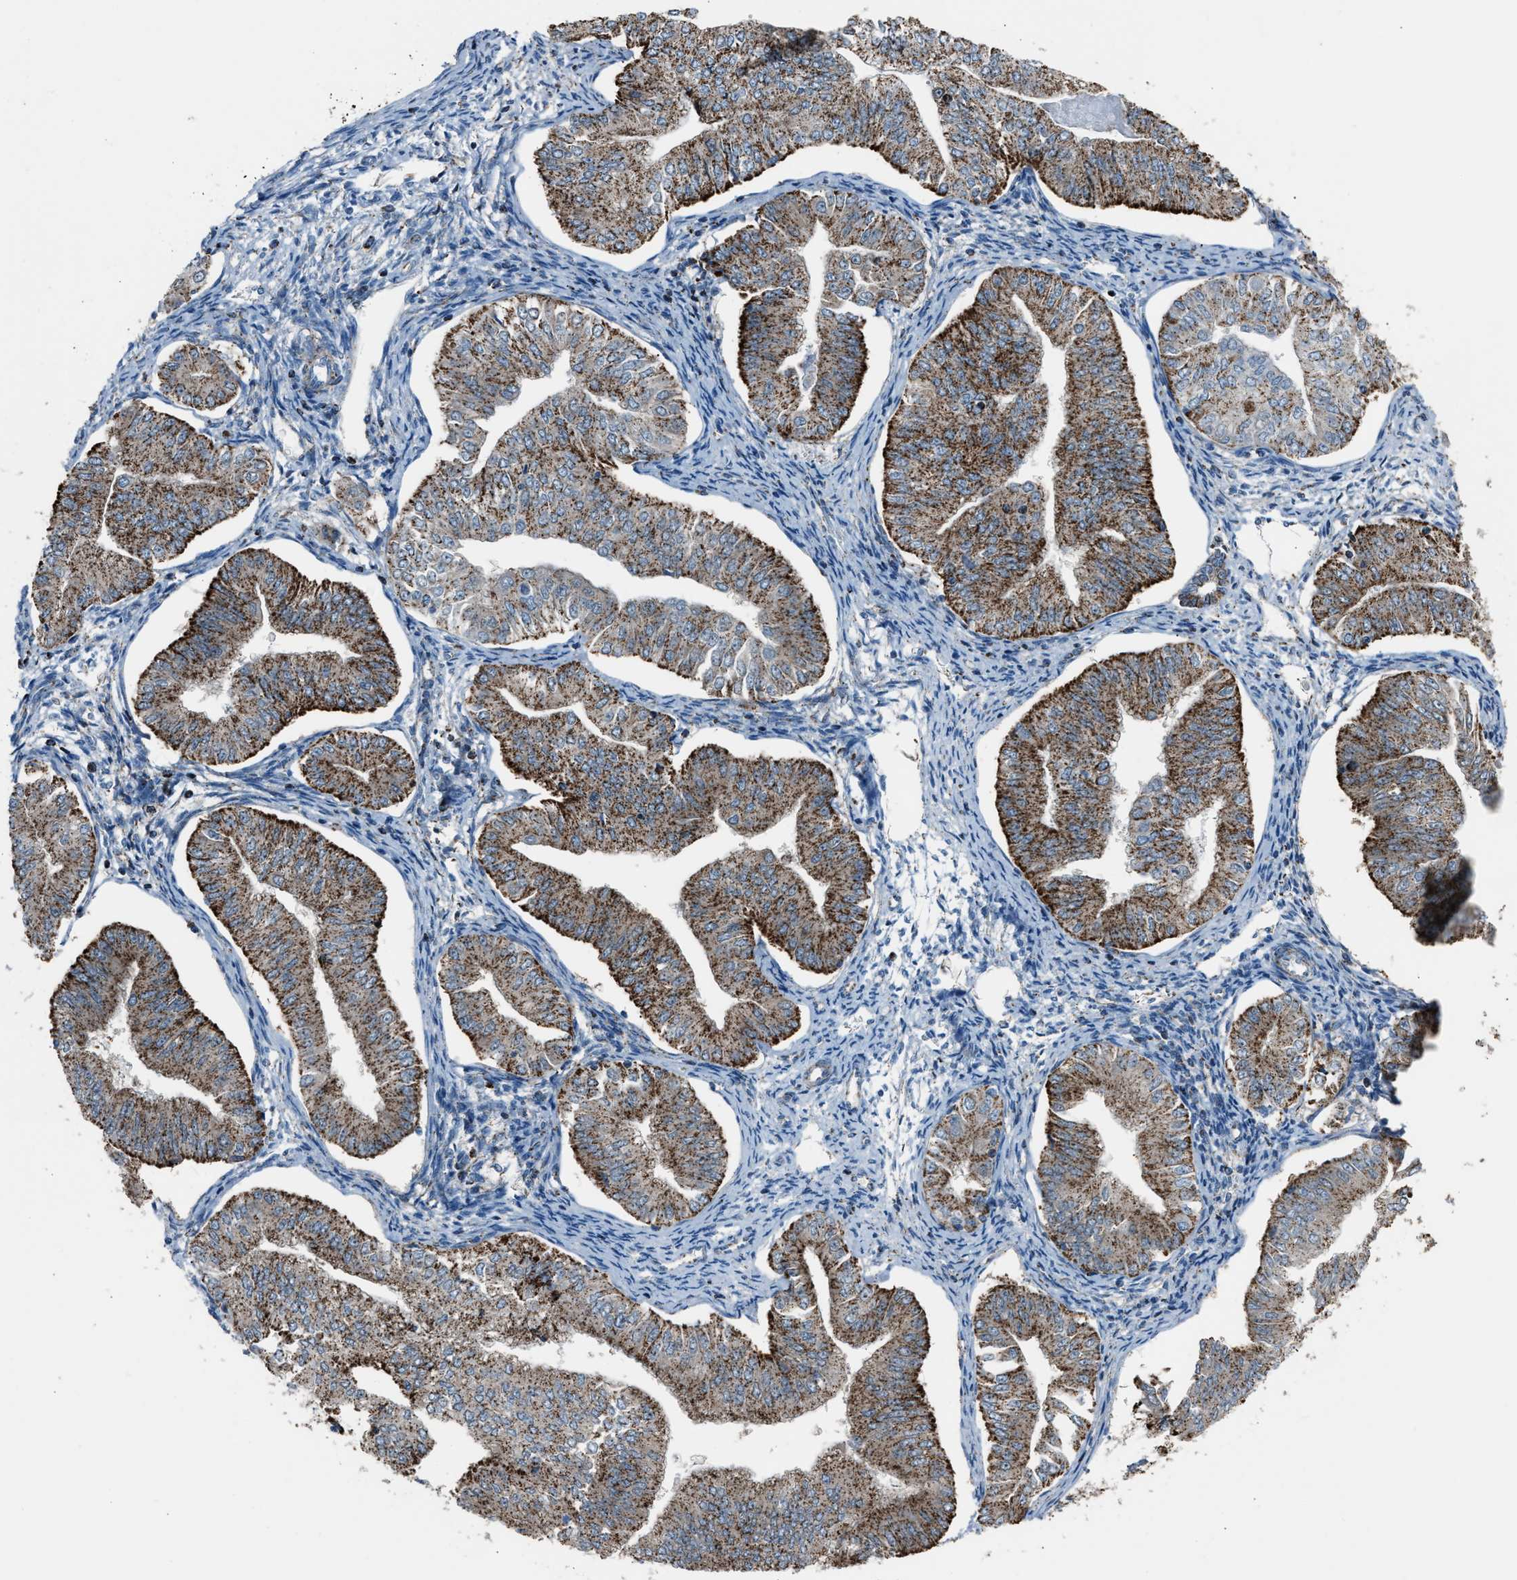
{"staining": {"intensity": "strong", "quantity": ">75%", "location": "cytoplasmic/membranous"}, "tissue": "endometrial cancer", "cell_type": "Tumor cells", "image_type": "cancer", "snomed": [{"axis": "morphology", "description": "Normal tissue, NOS"}, {"axis": "morphology", "description": "Adenocarcinoma, NOS"}, {"axis": "topography", "description": "Endometrium"}], "caption": "There is high levels of strong cytoplasmic/membranous positivity in tumor cells of endometrial cancer, as demonstrated by immunohistochemical staining (brown color).", "gene": "MDH2", "patient": {"sex": "female", "age": 53}}